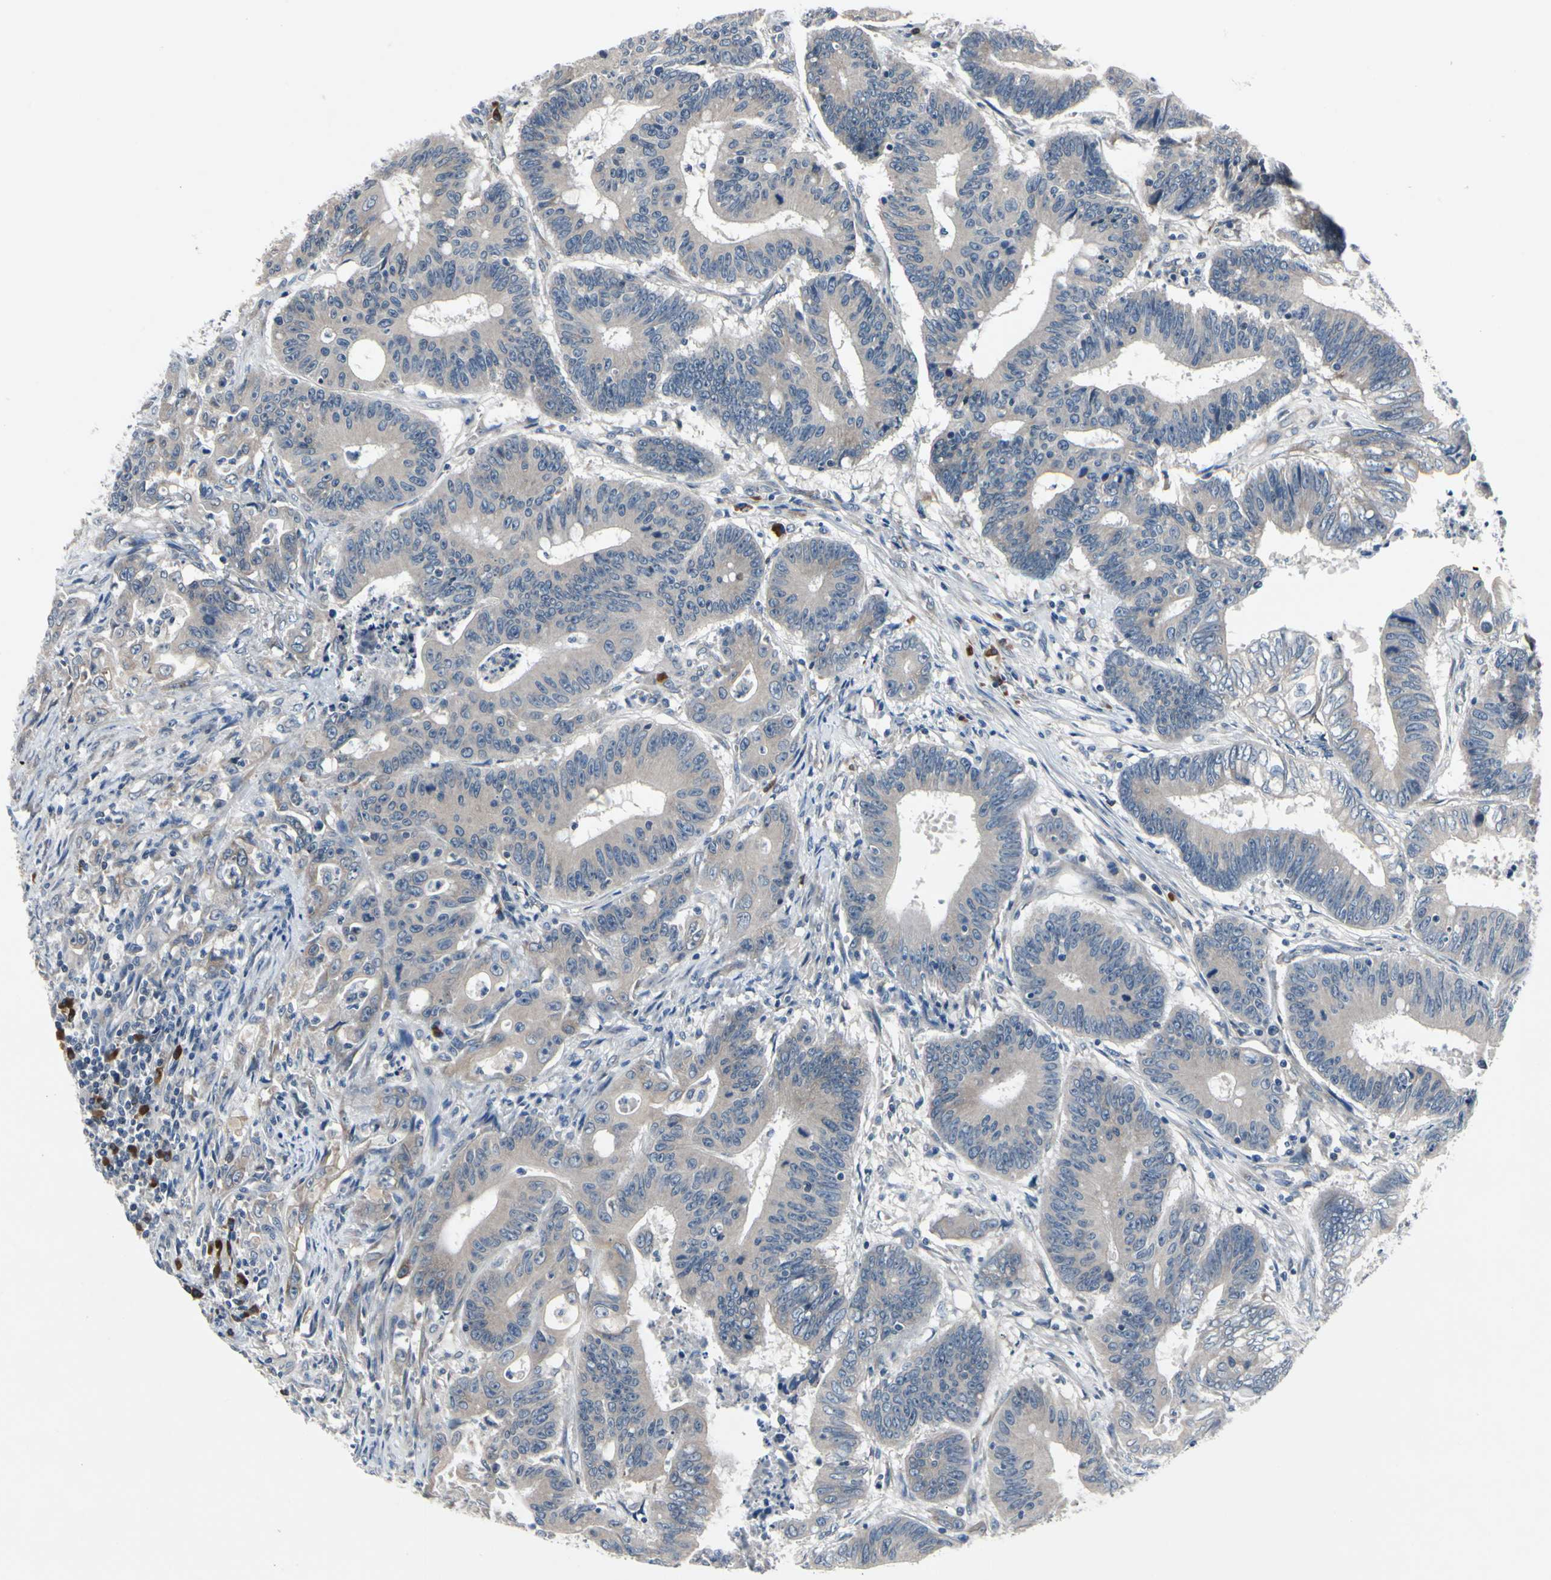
{"staining": {"intensity": "weak", "quantity": "25%-75%", "location": "cytoplasmic/membranous"}, "tissue": "colorectal cancer", "cell_type": "Tumor cells", "image_type": "cancer", "snomed": [{"axis": "morphology", "description": "Adenocarcinoma, NOS"}, {"axis": "topography", "description": "Colon"}], "caption": "Immunohistochemical staining of human colorectal cancer demonstrates low levels of weak cytoplasmic/membranous positivity in approximately 25%-75% of tumor cells.", "gene": "SELENOK", "patient": {"sex": "male", "age": 45}}